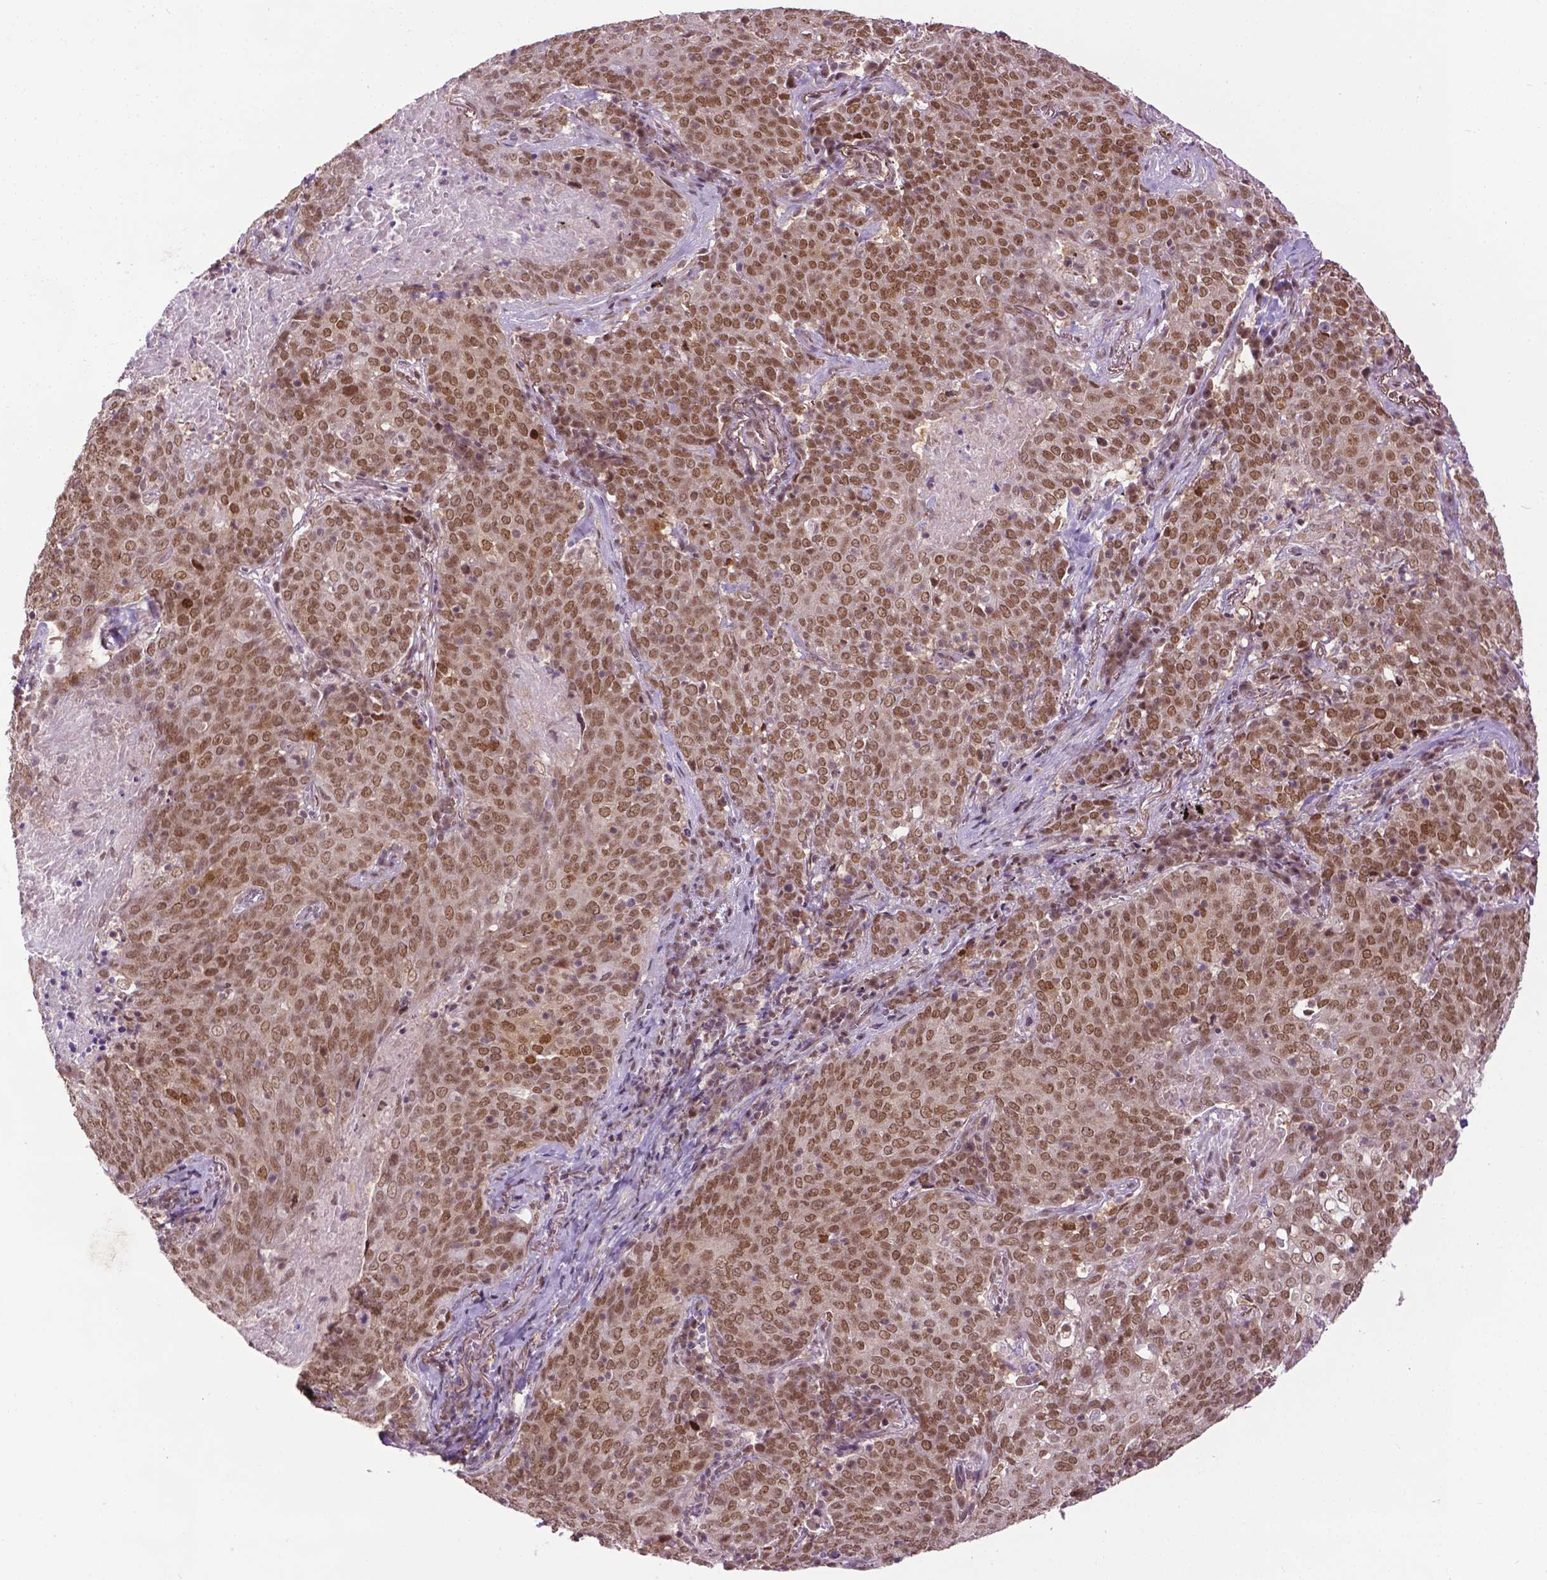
{"staining": {"intensity": "moderate", "quantity": ">75%", "location": "nuclear"}, "tissue": "lung cancer", "cell_type": "Tumor cells", "image_type": "cancer", "snomed": [{"axis": "morphology", "description": "Squamous cell carcinoma, NOS"}, {"axis": "topography", "description": "Lung"}], "caption": "Immunohistochemistry (IHC) (DAB (3,3'-diaminobenzidine)) staining of human squamous cell carcinoma (lung) demonstrates moderate nuclear protein positivity in about >75% of tumor cells.", "gene": "UBQLN4", "patient": {"sex": "male", "age": 82}}